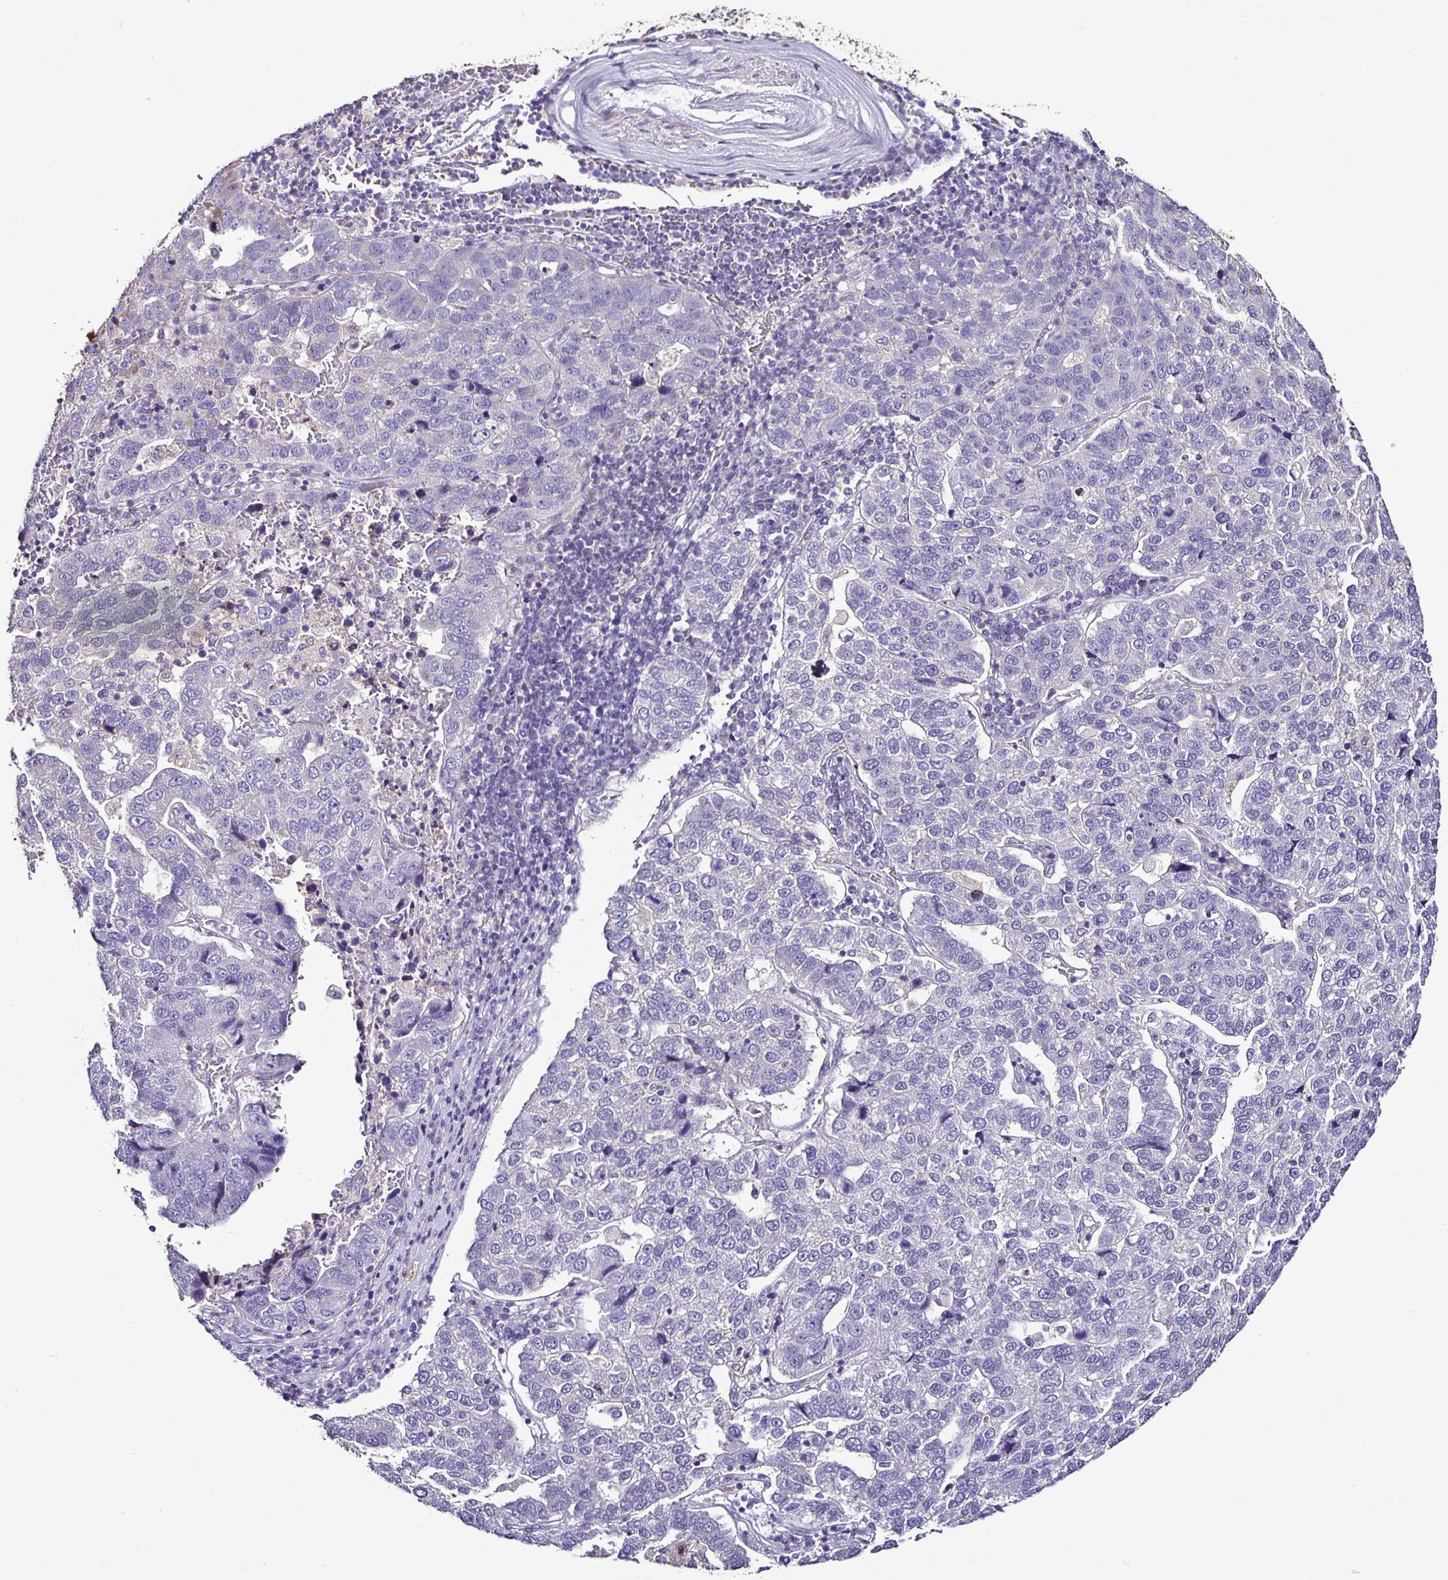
{"staining": {"intensity": "negative", "quantity": "none", "location": "none"}, "tissue": "pancreatic cancer", "cell_type": "Tumor cells", "image_type": "cancer", "snomed": [{"axis": "morphology", "description": "Adenocarcinoma, NOS"}, {"axis": "topography", "description": "Pancreas"}], "caption": "DAB (3,3'-diaminobenzidine) immunohistochemical staining of pancreatic adenocarcinoma reveals no significant positivity in tumor cells. The staining was performed using DAB to visualize the protein expression in brown, while the nuclei were stained in blue with hematoxylin (Magnification: 20x).", "gene": "FCER1A", "patient": {"sex": "female", "age": 61}}